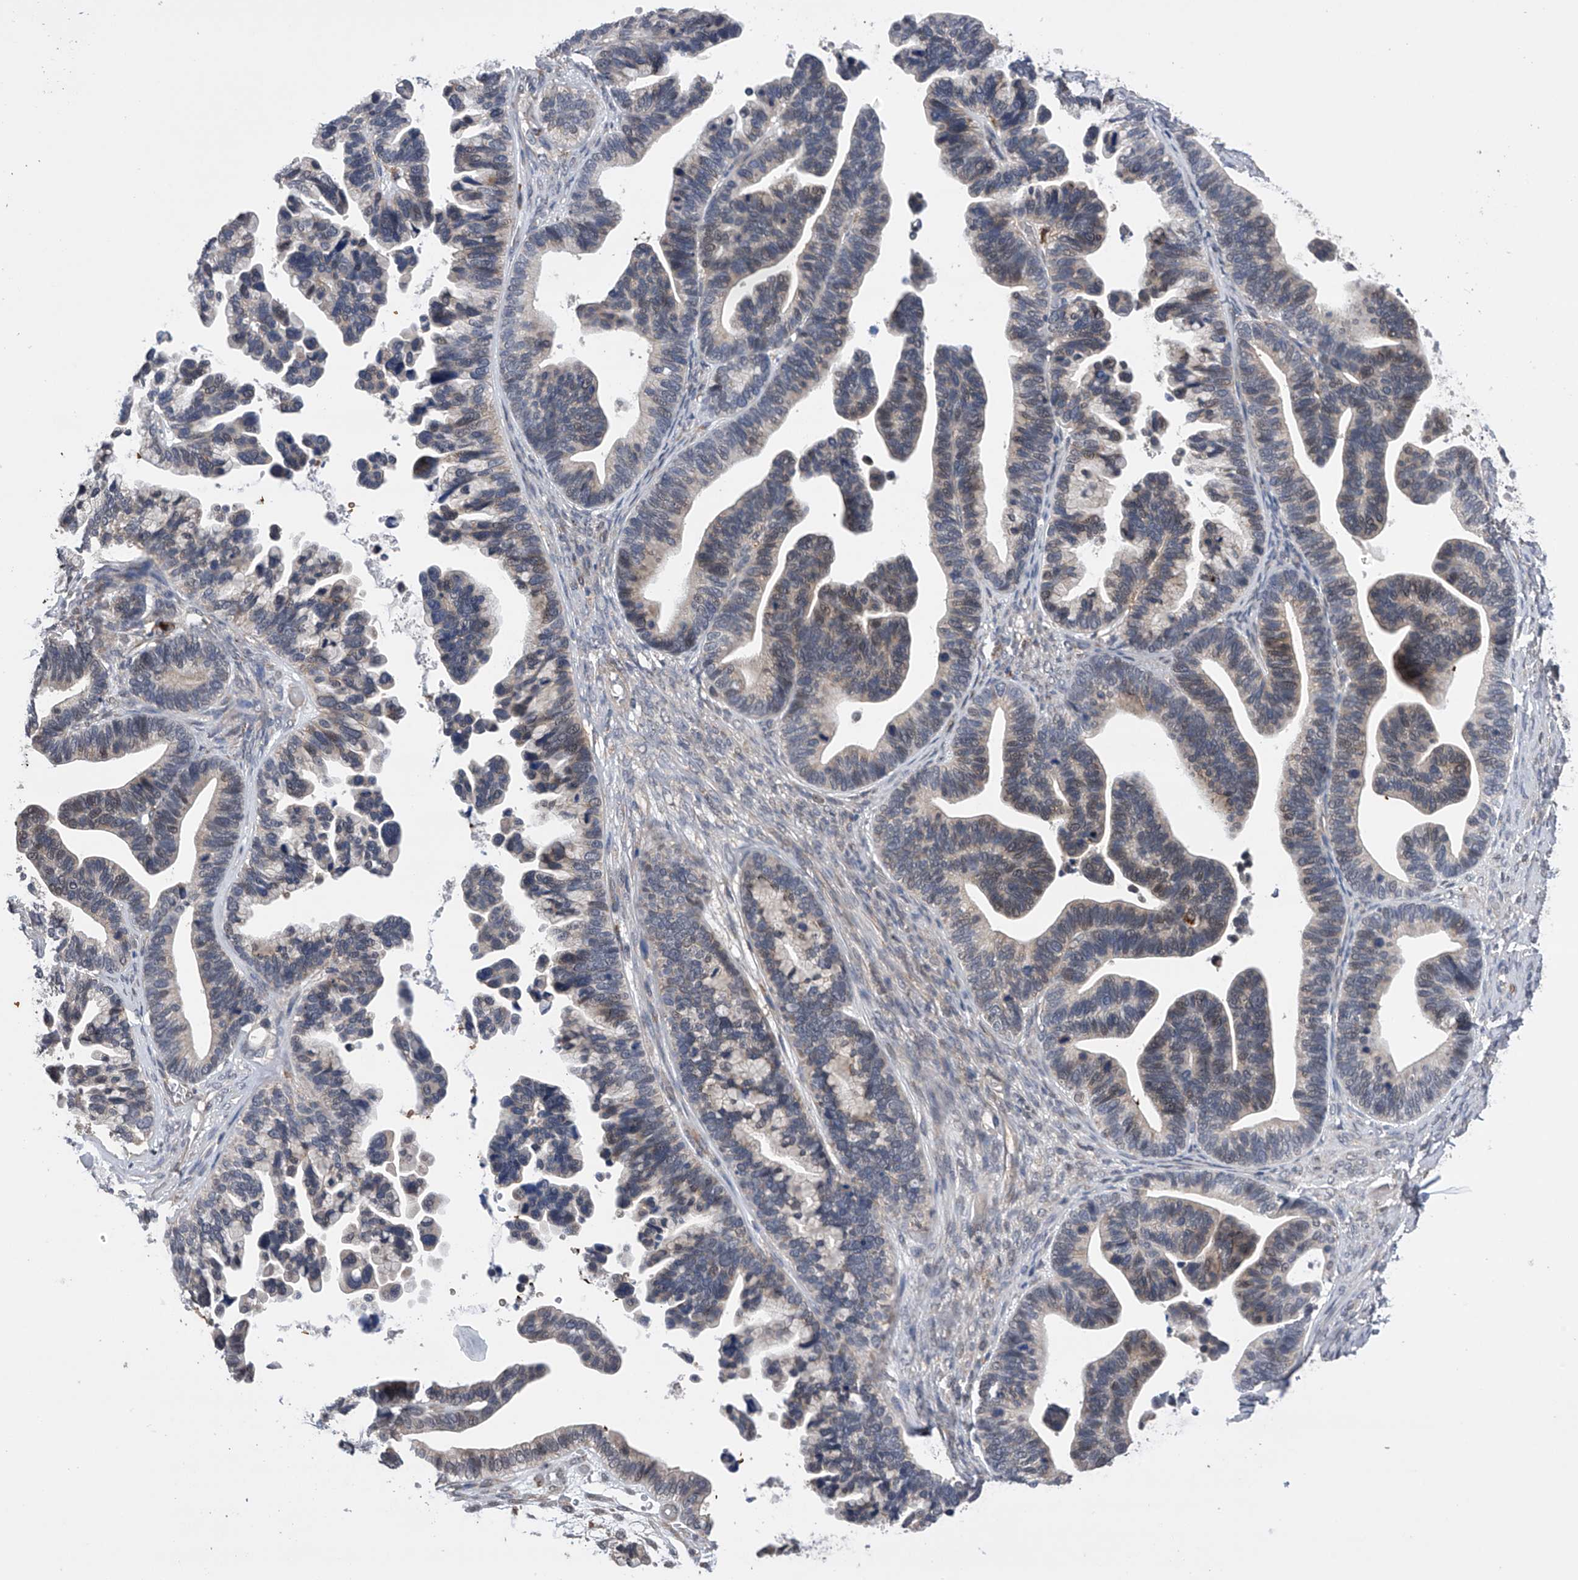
{"staining": {"intensity": "weak", "quantity": "<25%", "location": "cytoplasmic/membranous"}, "tissue": "ovarian cancer", "cell_type": "Tumor cells", "image_type": "cancer", "snomed": [{"axis": "morphology", "description": "Cystadenocarcinoma, serous, NOS"}, {"axis": "topography", "description": "Ovary"}], "caption": "Histopathology image shows no significant protein expression in tumor cells of ovarian cancer. The staining was performed using DAB (3,3'-diaminobenzidine) to visualize the protein expression in brown, while the nuclei were stained in blue with hematoxylin (Magnification: 20x).", "gene": "SPOCK1", "patient": {"sex": "female", "age": 56}}